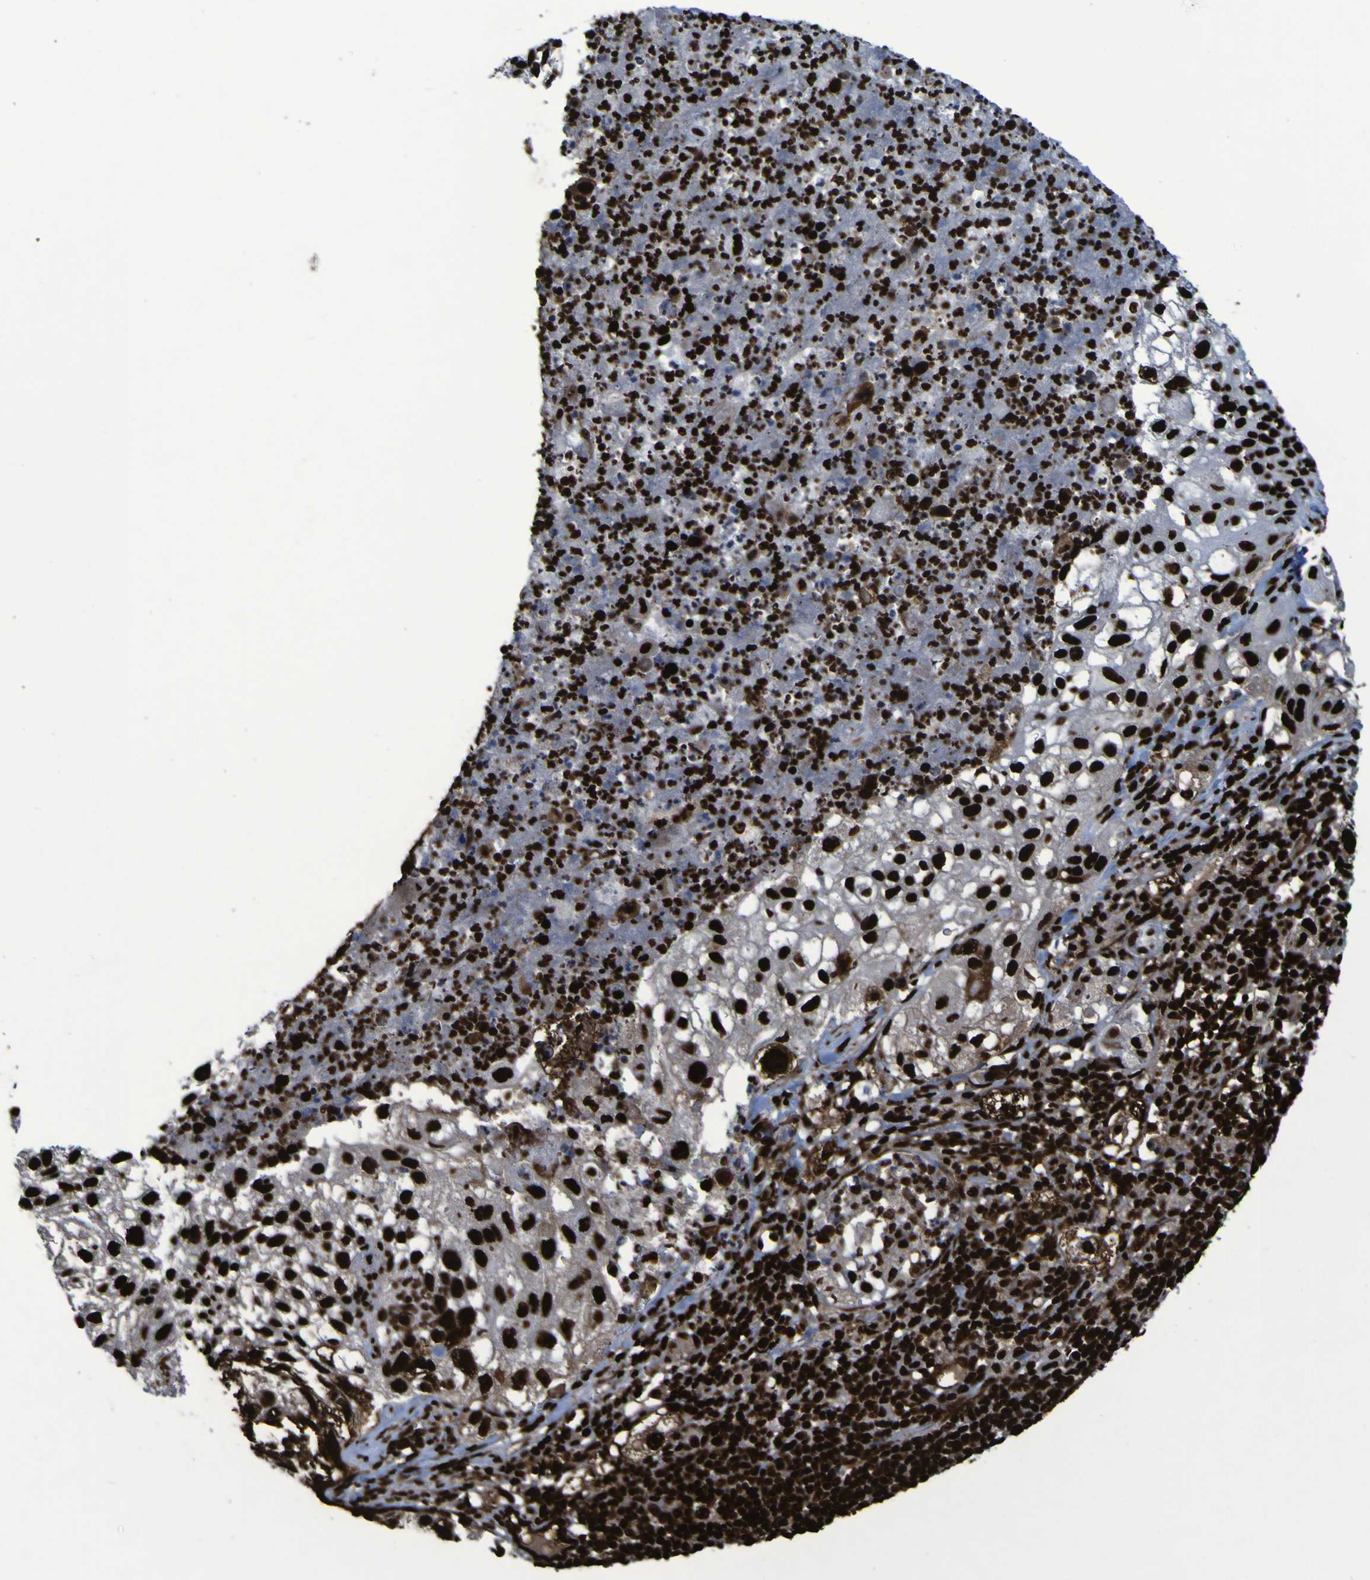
{"staining": {"intensity": "strong", "quantity": ">75%", "location": "cytoplasmic/membranous,nuclear"}, "tissue": "lung cancer", "cell_type": "Tumor cells", "image_type": "cancer", "snomed": [{"axis": "morphology", "description": "Inflammation, NOS"}, {"axis": "morphology", "description": "Squamous cell carcinoma, NOS"}, {"axis": "topography", "description": "Lymph node"}, {"axis": "topography", "description": "Soft tissue"}, {"axis": "topography", "description": "Lung"}], "caption": "Human lung cancer (squamous cell carcinoma) stained for a protein (brown) exhibits strong cytoplasmic/membranous and nuclear positive positivity in about >75% of tumor cells.", "gene": "NPM1", "patient": {"sex": "male", "age": 66}}